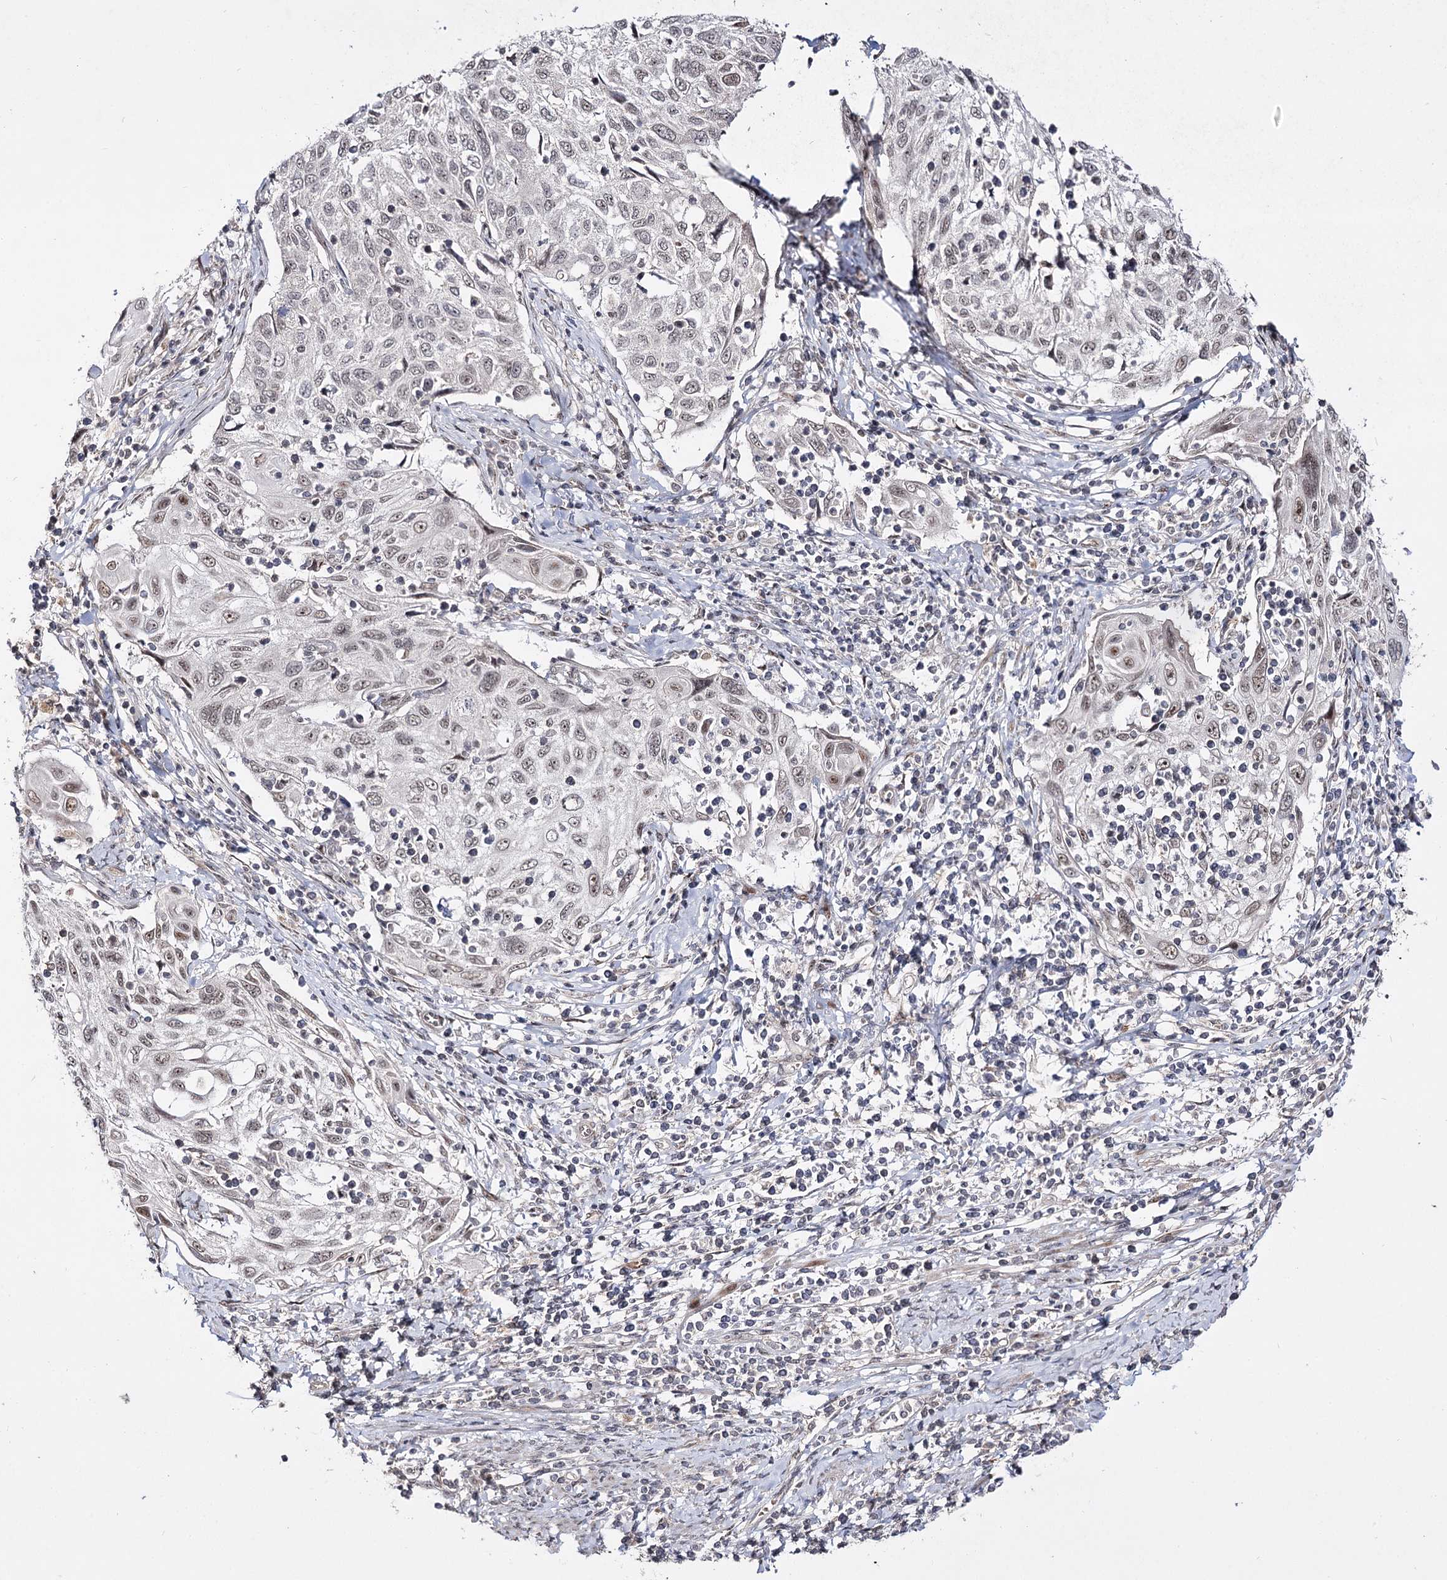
{"staining": {"intensity": "weak", "quantity": "<25%", "location": "nuclear"}, "tissue": "cervical cancer", "cell_type": "Tumor cells", "image_type": "cancer", "snomed": [{"axis": "morphology", "description": "Squamous cell carcinoma, NOS"}, {"axis": "topography", "description": "Cervix"}], "caption": "Cervical squamous cell carcinoma was stained to show a protein in brown. There is no significant positivity in tumor cells. The staining is performed using DAB (3,3'-diaminobenzidine) brown chromogen with nuclei counter-stained in using hematoxylin.", "gene": "RRP9", "patient": {"sex": "female", "age": 70}}